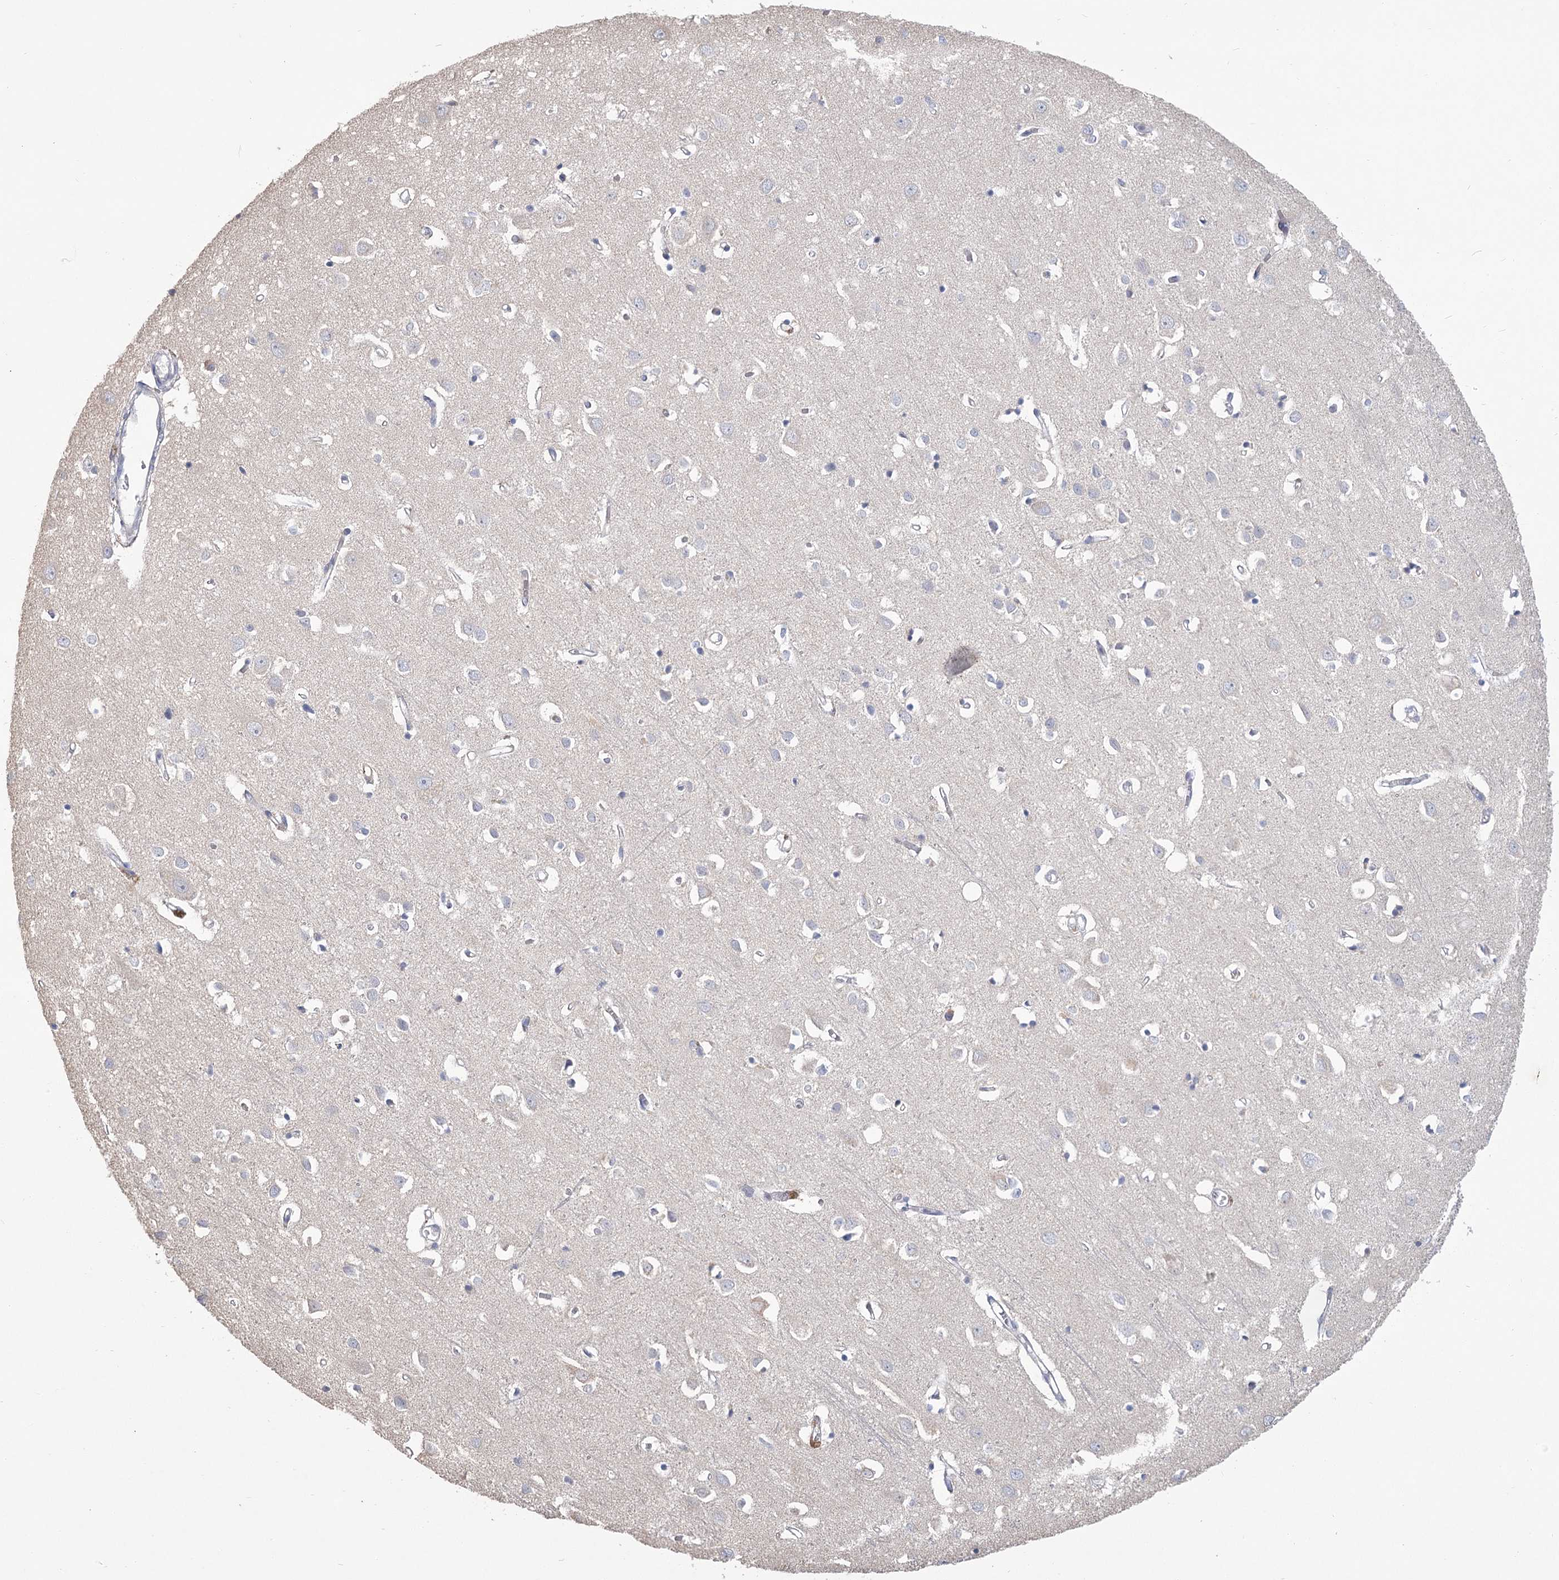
{"staining": {"intensity": "negative", "quantity": "none", "location": "none"}, "tissue": "cerebral cortex", "cell_type": "Endothelial cells", "image_type": "normal", "snomed": [{"axis": "morphology", "description": "Normal tissue, NOS"}, {"axis": "topography", "description": "Cerebral cortex"}], "caption": "The image reveals no staining of endothelial cells in unremarkable cerebral cortex.", "gene": "CNTLN", "patient": {"sex": "female", "age": 64}}